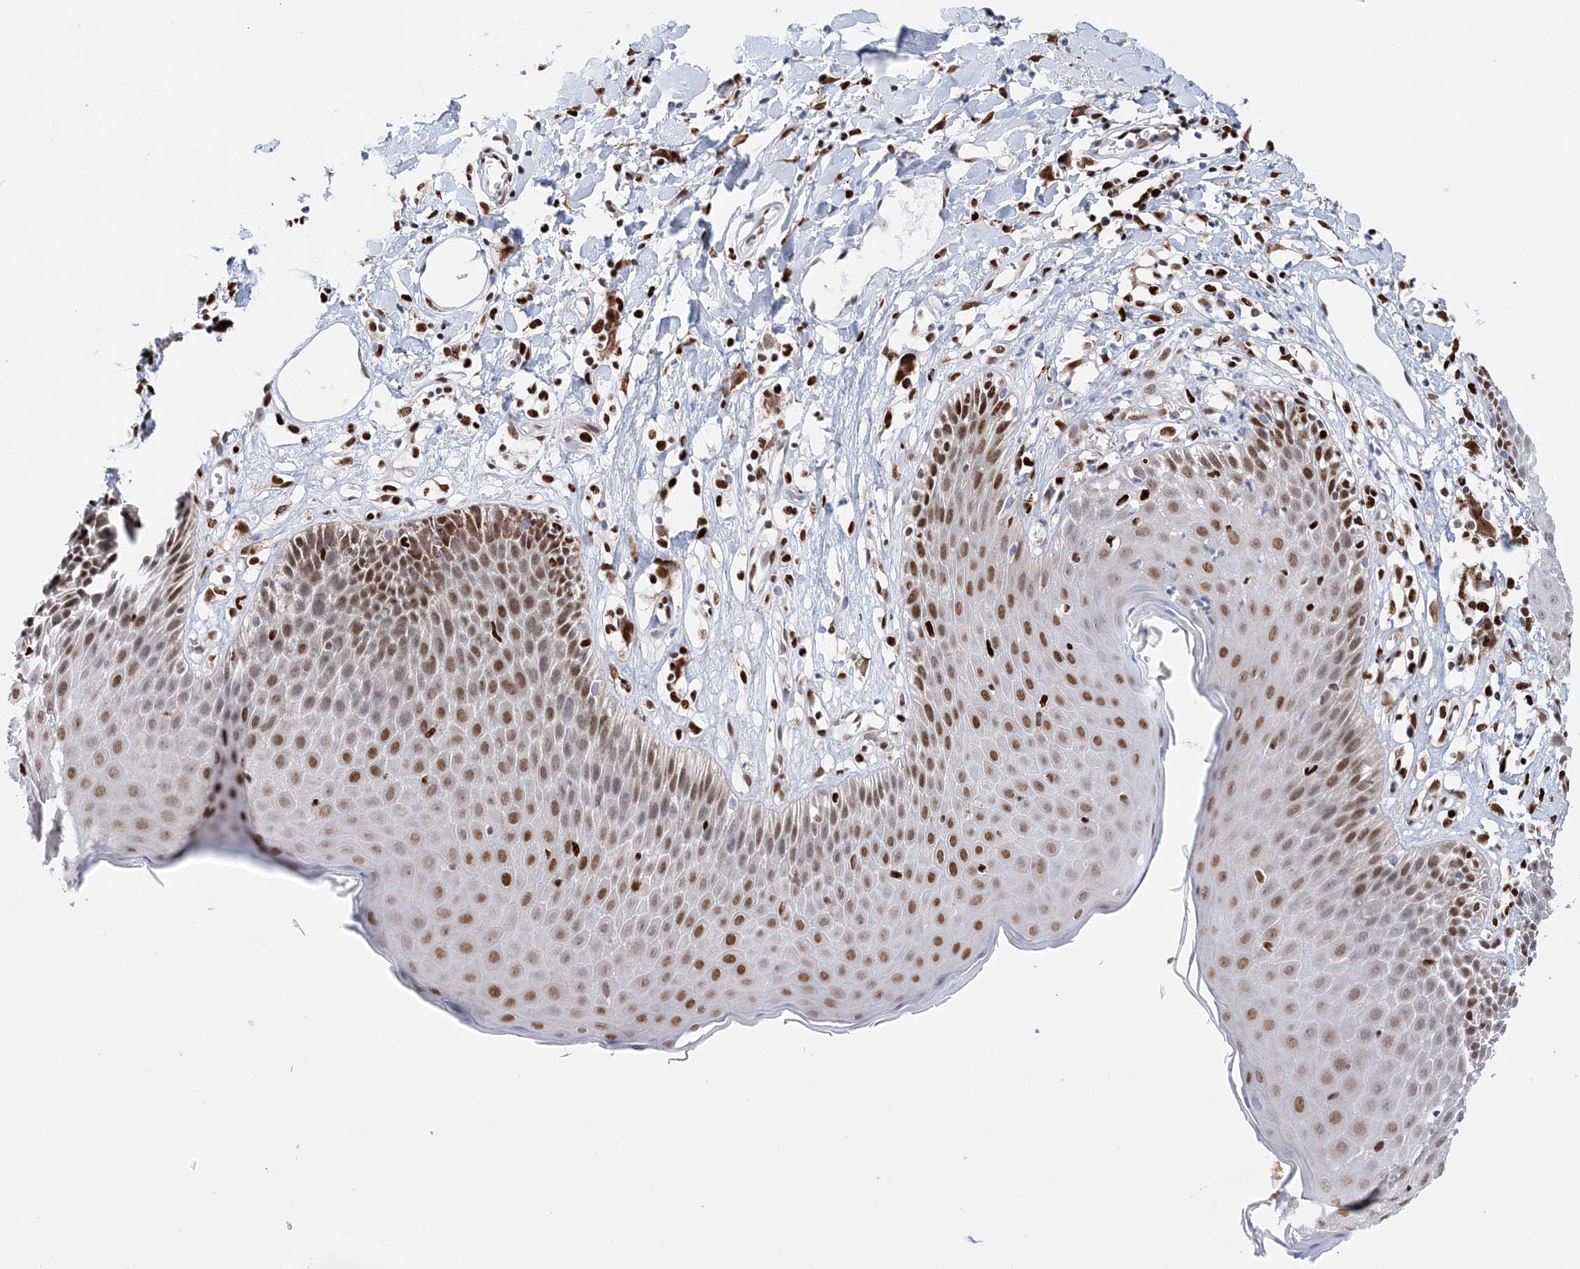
{"staining": {"intensity": "strong", "quantity": "25%-75%", "location": "nuclear"}, "tissue": "skin", "cell_type": "Epidermal cells", "image_type": "normal", "snomed": [{"axis": "morphology", "description": "Normal tissue, NOS"}, {"axis": "topography", "description": "Vulva"}], "caption": "Protein positivity by IHC shows strong nuclear positivity in approximately 25%-75% of epidermal cells in benign skin.", "gene": "NIT2", "patient": {"sex": "female", "age": 68}}